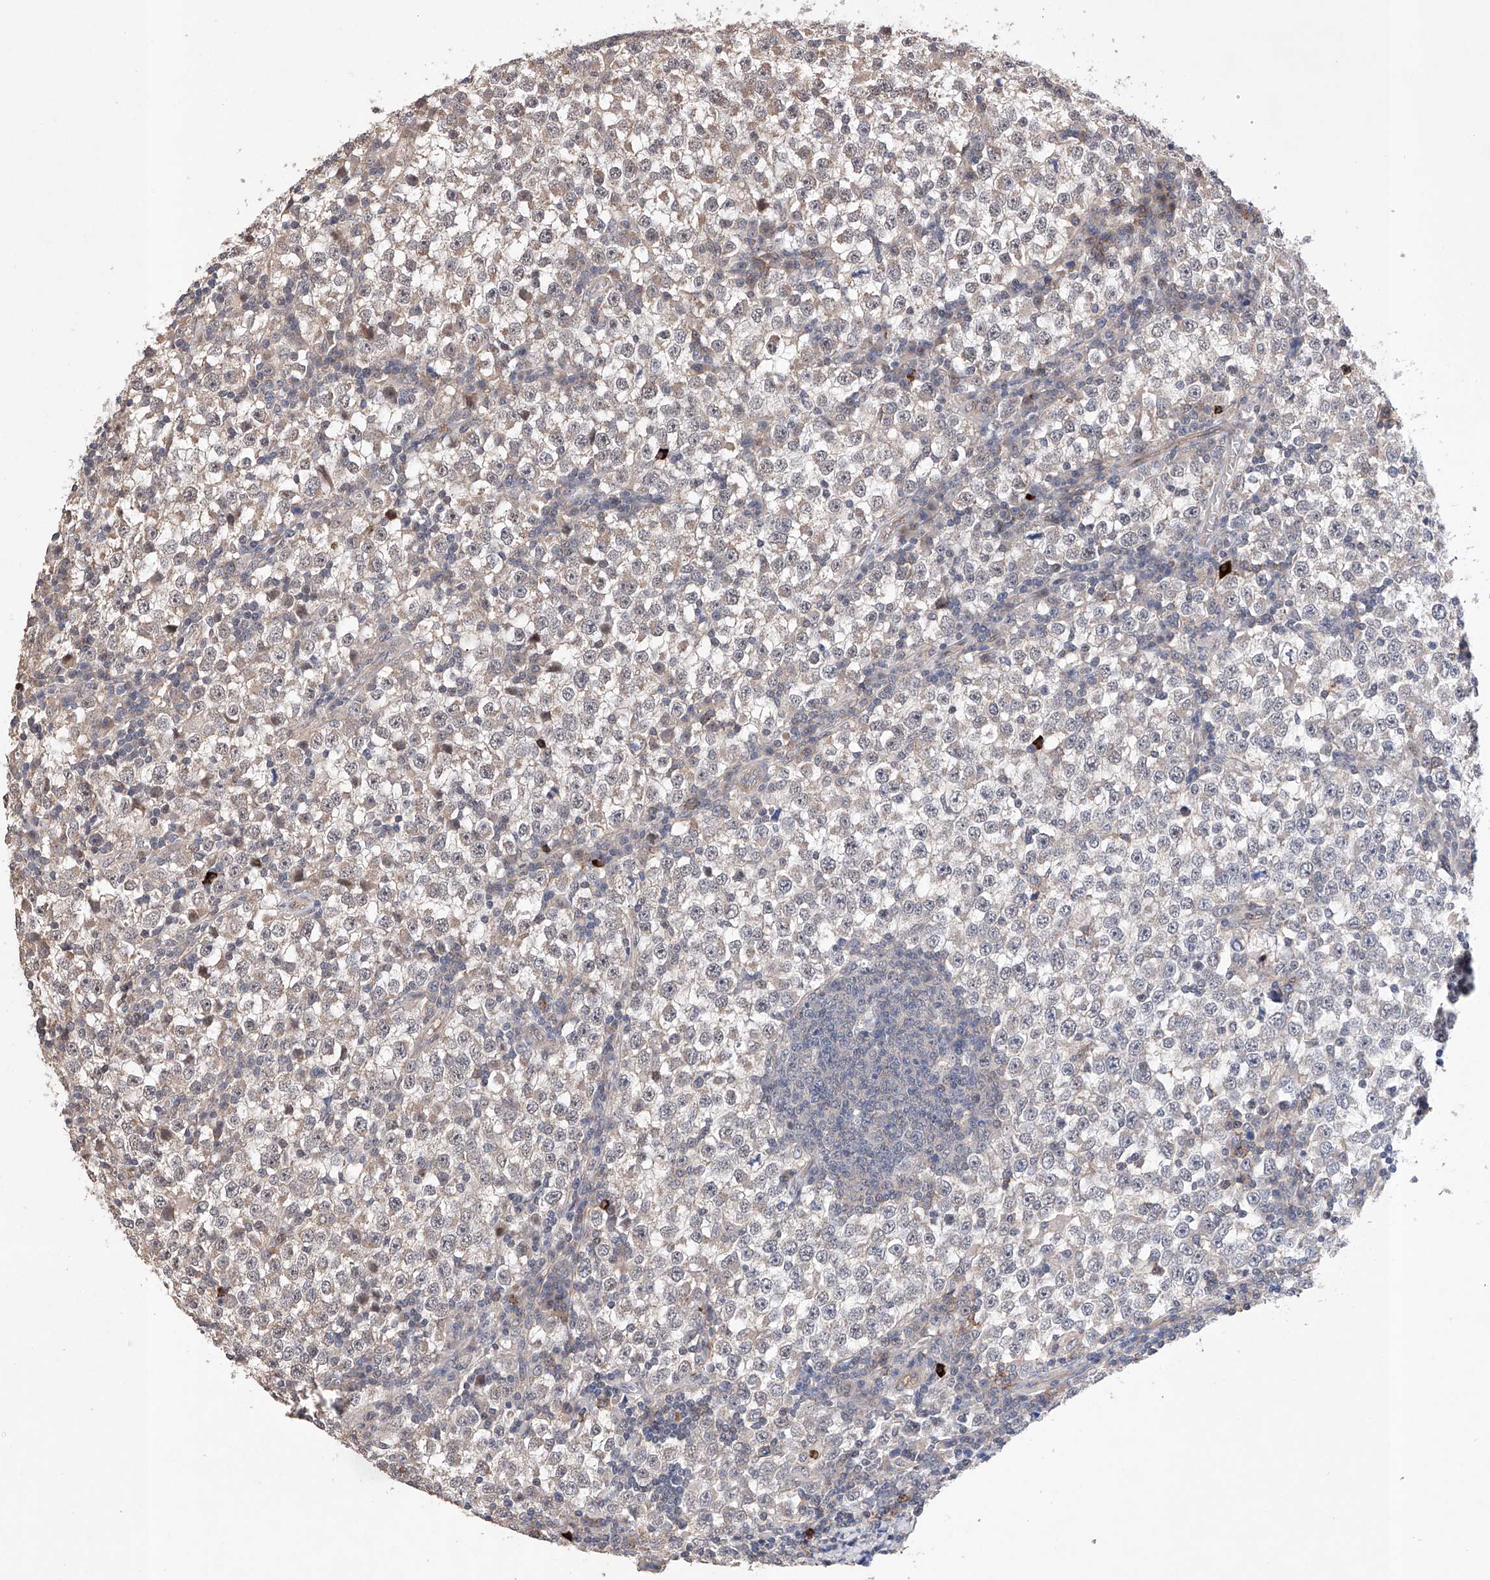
{"staining": {"intensity": "weak", "quantity": "25%-75%", "location": "cytoplasmic/membranous"}, "tissue": "testis cancer", "cell_type": "Tumor cells", "image_type": "cancer", "snomed": [{"axis": "morphology", "description": "Seminoma, NOS"}, {"axis": "topography", "description": "Testis"}], "caption": "Seminoma (testis) stained with a brown dye exhibits weak cytoplasmic/membranous positive staining in about 25%-75% of tumor cells.", "gene": "AFG1L", "patient": {"sex": "male", "age": 65}}